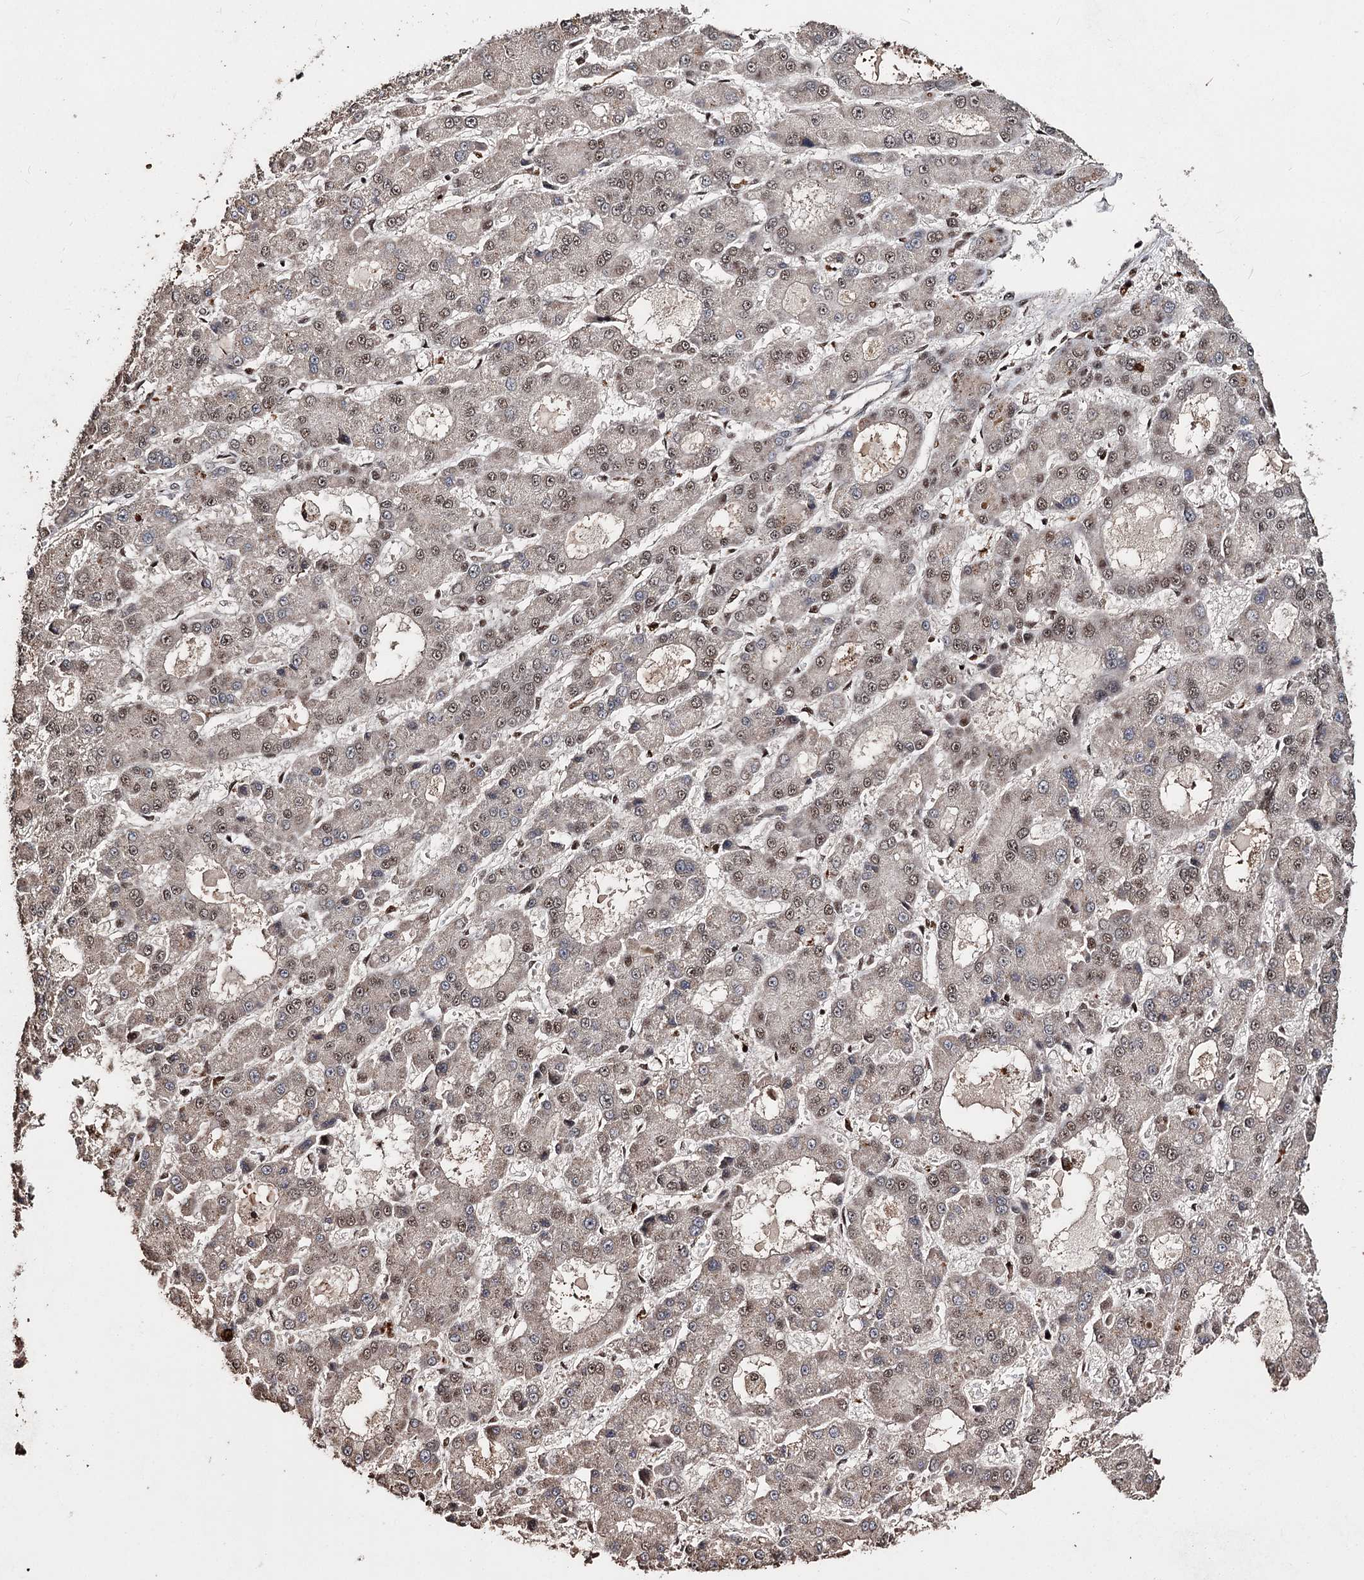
{"staining": {"intensity": "weak", "quantity": ">75%", "location": "cytoplasmic/membranous,nuclear"}, "tissue": "liver cancer", "cell_type": "Tumor cells", "image_type": "cancer", "snomed": [{"axis": "morphology", "description": "Carcinoma, Hepatocellular, NOS"}, {"axis": "topography", "description": "Liver"}], "caption": "Immunohistochemistry image of neoplastic tissue: human liver cancer (hepatocellular carcinoma) stained using immunohistochemistry (IHC) reveals low levels of weak protein expression localized specifically in the cytoplasmic/membranous and nuclear of tumor cells, appearing as a cytoplasmic/membranous and nuclear brown color.", "gene": "U2SURP", "patient": {"sex": "male", "age": 70}}